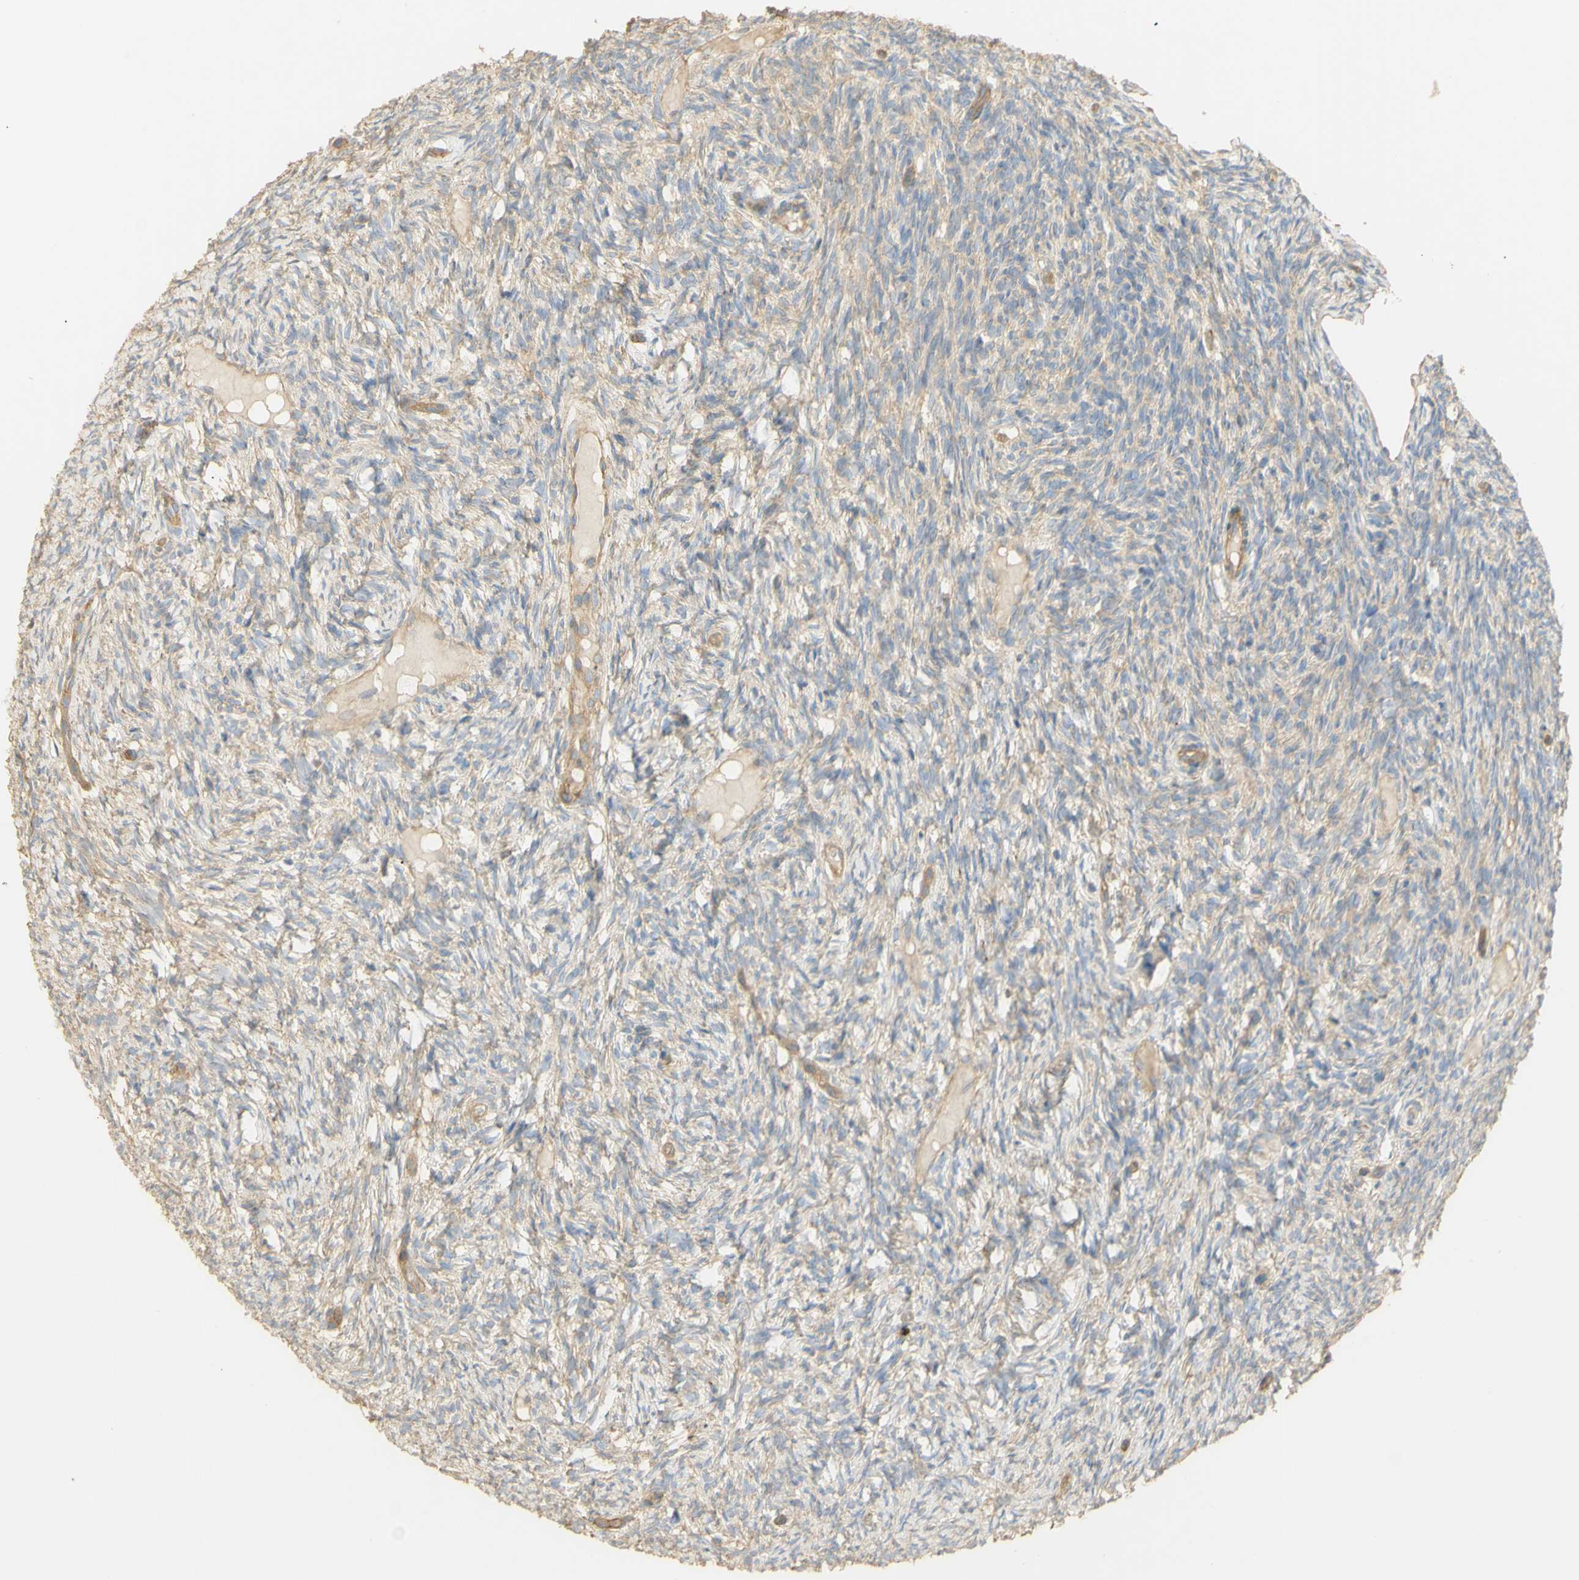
{"staining": {"intensity": "weak", "quantity": "25%-75%", "location": "cytoplasmic/membranous"}, "tissue": "ovary", "cell_type": "Ovarian stroma cells", "image_type": "normal", "snomed": [{"axis": "morphology", "description": "Normal tissue, NOS"}, {"axis": "topography", "description": "Ovary"}], "caption": "Immunohistochemical staining of normal ovary reveals weak cytoplasmic/membranous protein staining in approximately 25%-75% of ovarian stroma cells. (IHC, brightfield microscopy, high magnification).", "gene": "KCNE4", "patient": {"sex": "female", "age": 33}}